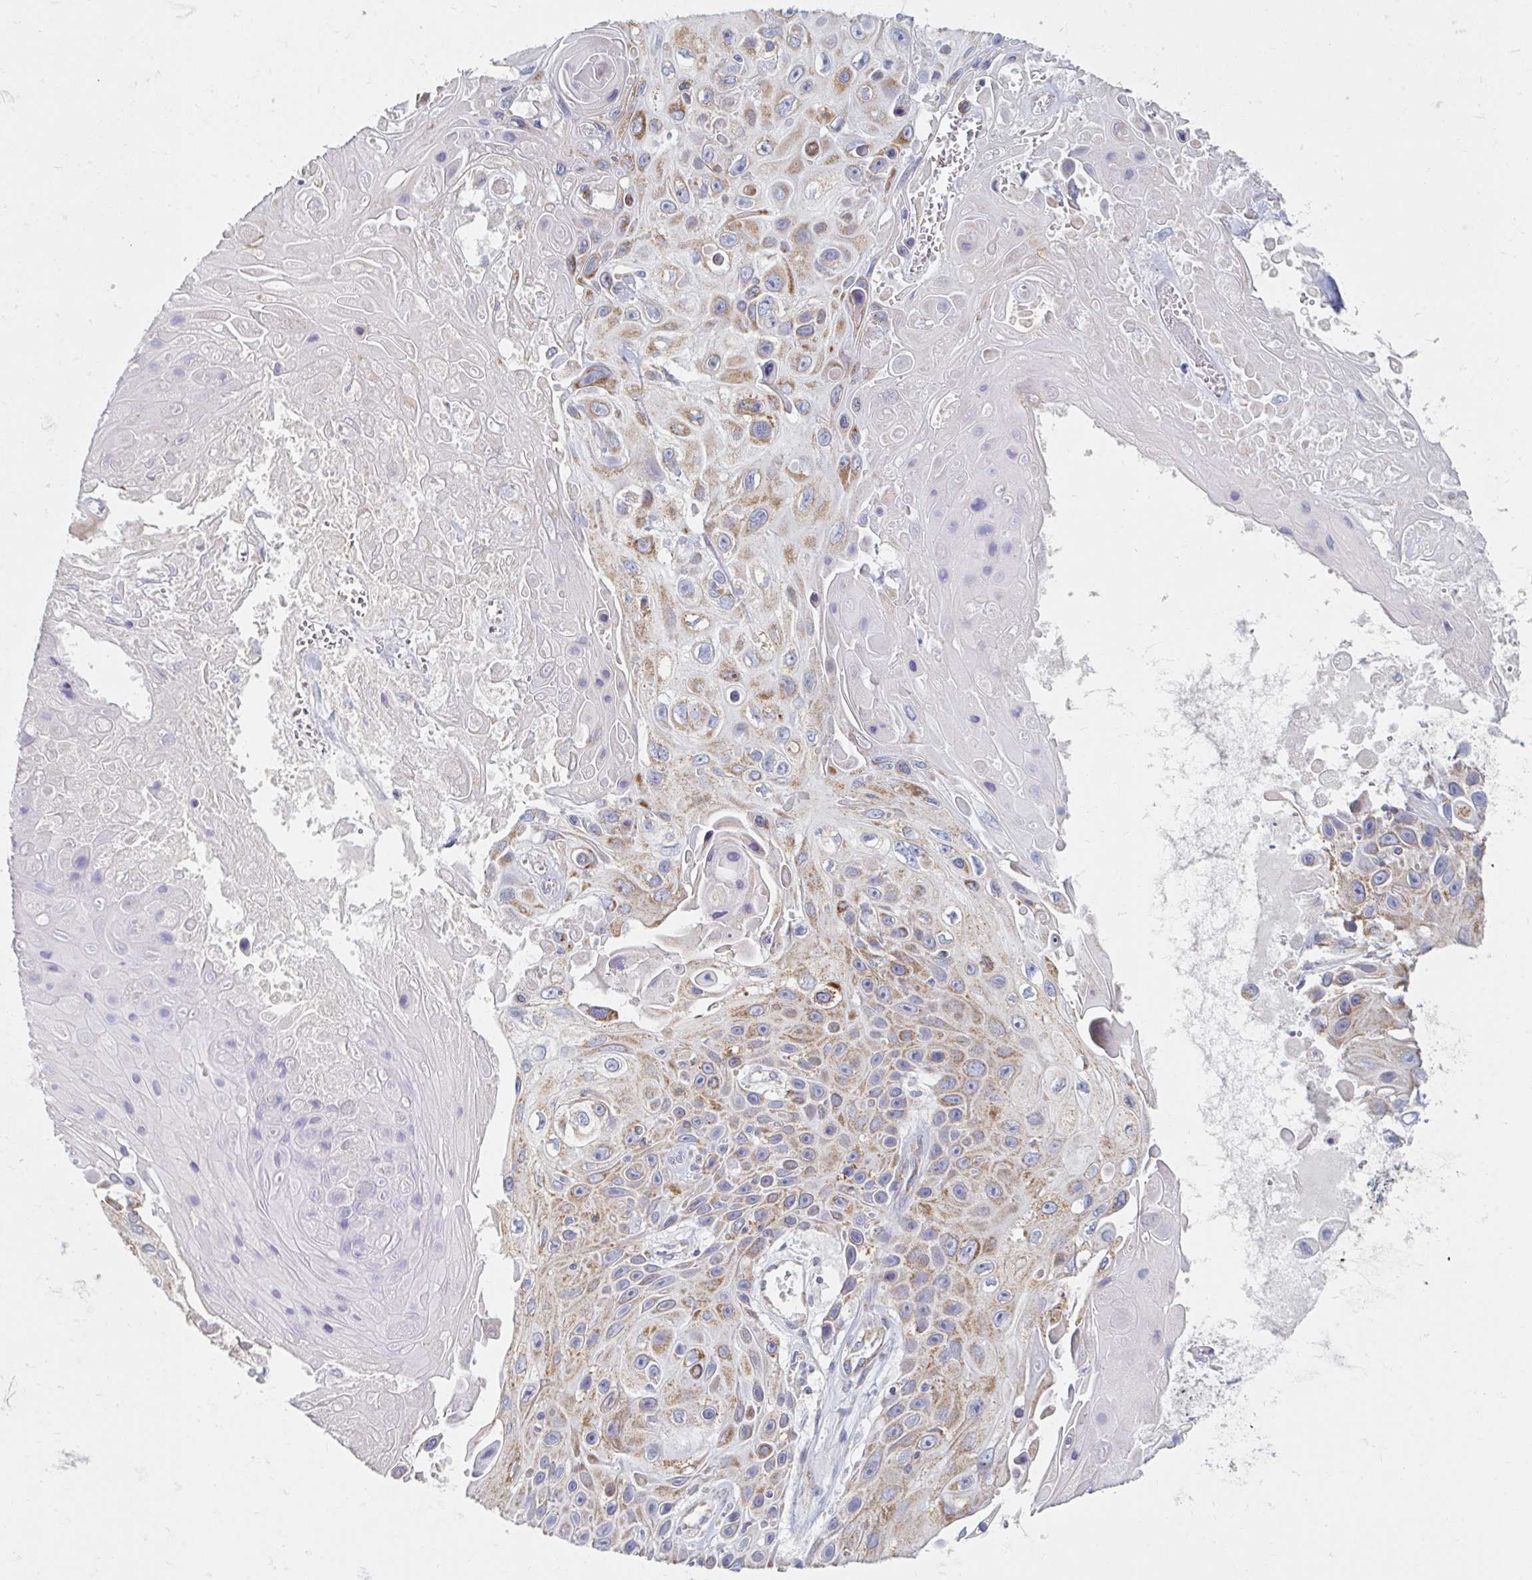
{"staining": {"intensity": "moderate", "quantity": ">75%", "location": "cytoplasmic/membranous"}, "tissue": "skin cancer", "cell_type": "Tumor cells", "image_type": "cancer", "snomed": [{"axis": "morphology", "description": "Squamous cell carcinoma, NOS"}, {"axis": "topography", "description": "Skin"}], "caption": "Immunohistochemistry (IHC) of human skin cancer shows medium levels of moderate cytoplasmic/membranous staining in about >75% of tumor cells.", "gene": "MAVS", "patient": {"sex": "male", "age": 82}}